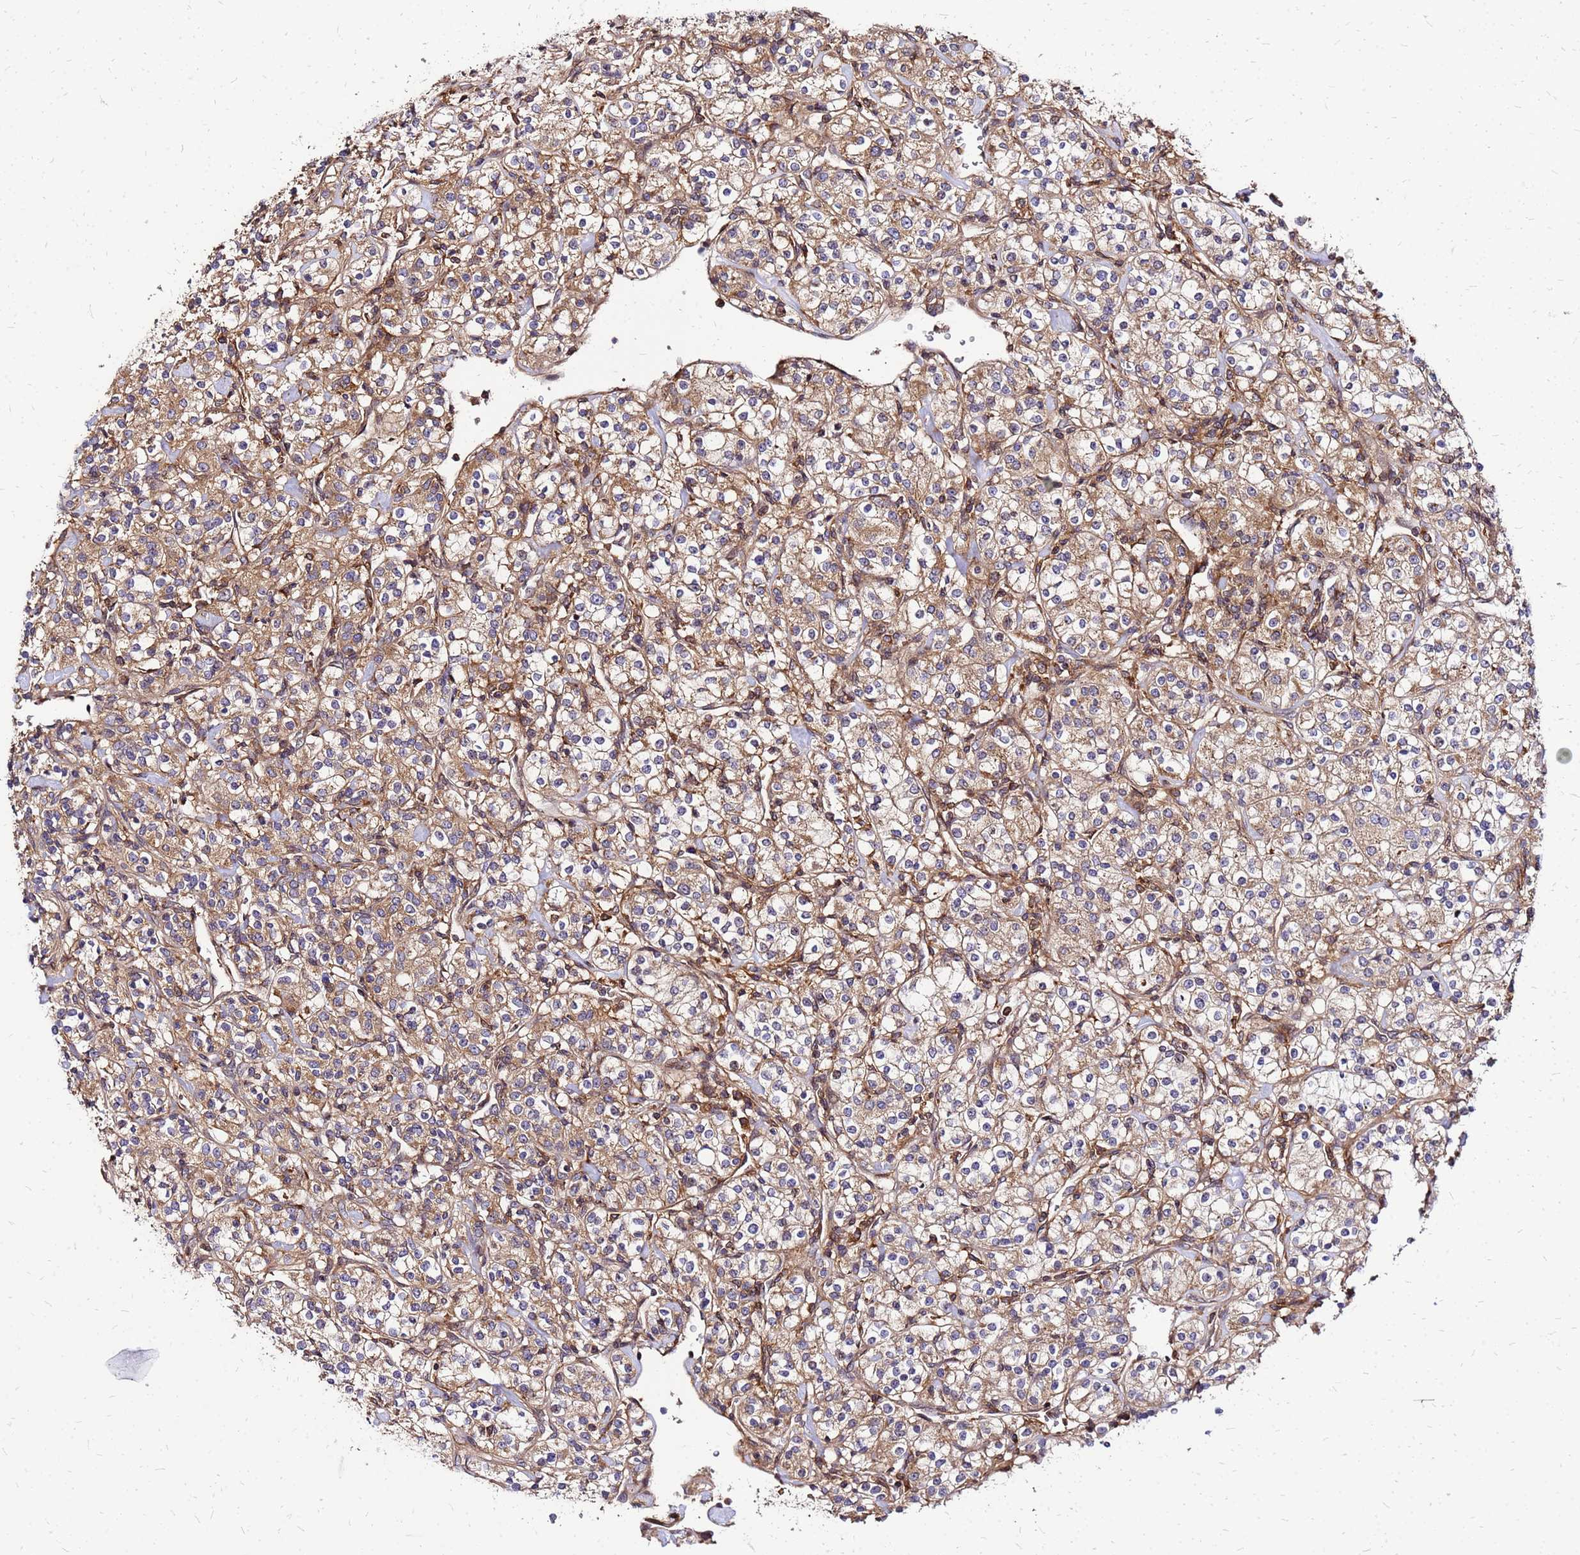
{"staining": {"intensity": "moderate", "quantity": ">75%", "location": "cytoplasmic/membranous"}, "tissue": "renal cancer", "cell_type": "Tumor cells", "image_type": "cancer", "snomed": [{"axis": "morphology", "description": "Adenocarcinoma, NOS"}, {"axis": "topography", "description": "Kidney"}], "caption": "Protein staining demonstrates moderate cytoplasmic/membranous staining in approximately >75% of tumor cells in renal adenocarcinoma. Nuclei are stained in blue.", "gene": "CYBC1", "patient": {"sex": "male", "age": 77}}